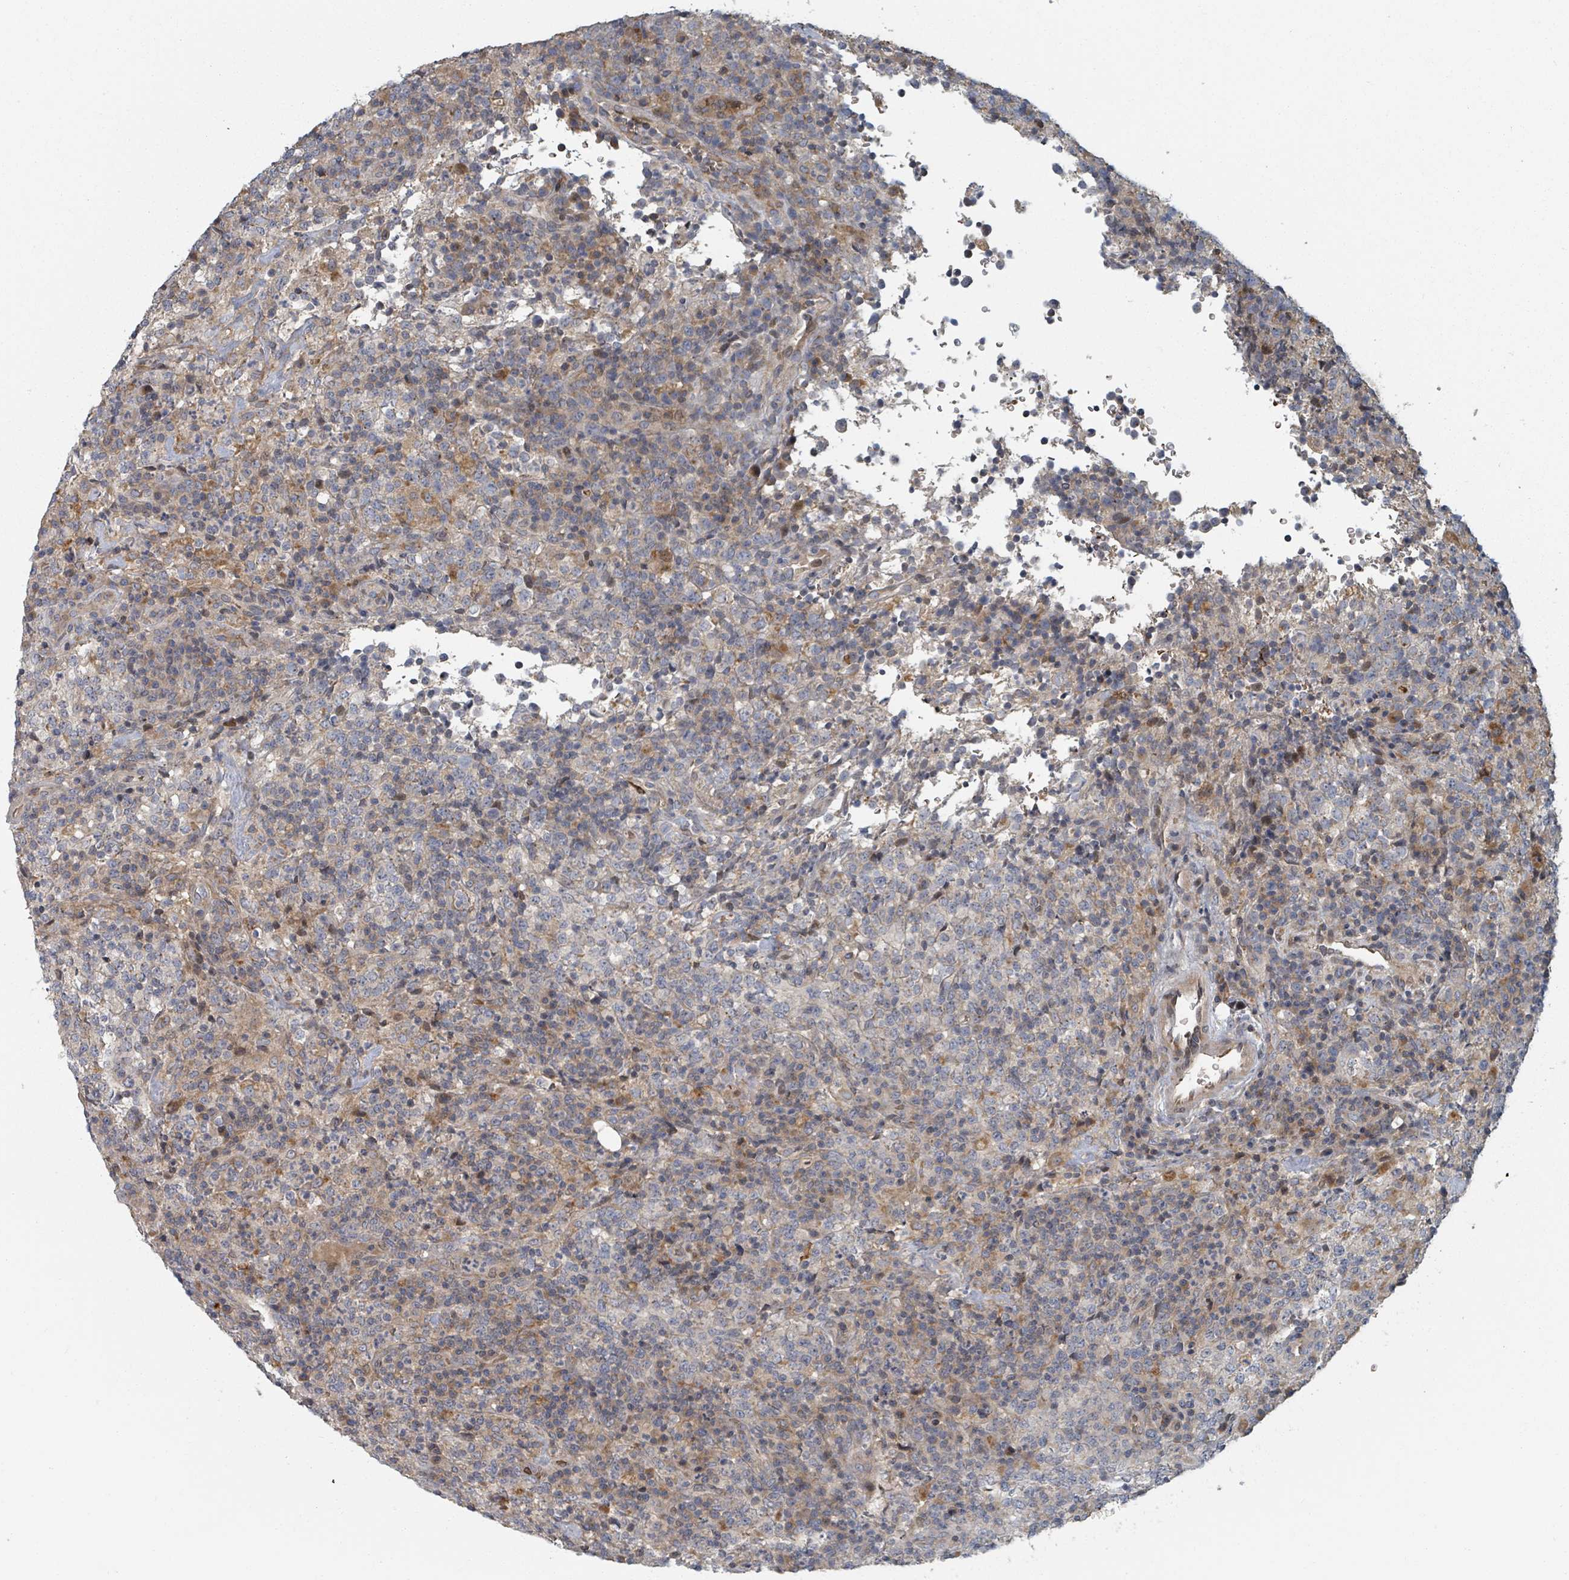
{"staining": {"intensity": "negative", "quantity": "none", "location": "none"}, "tissue": "lymphoma", "cell_type": "Tumor cells", "image_type": "cancer", "snomed": [{"axis": "morphology", "description": "Malignant lymphoma, non-Hodgkin's type, High grade"}, {"axis": "topography", "description": "Lymph node"}], "caption": "This is a micrograph of immunohistochemistry staining of malignant lymphoma, non-Hodgkin's type (high-grade), which shows no positivity in tumor cells.", "gene": "TRPC4AP", "patient": {"sex": "male", "age": 54}}